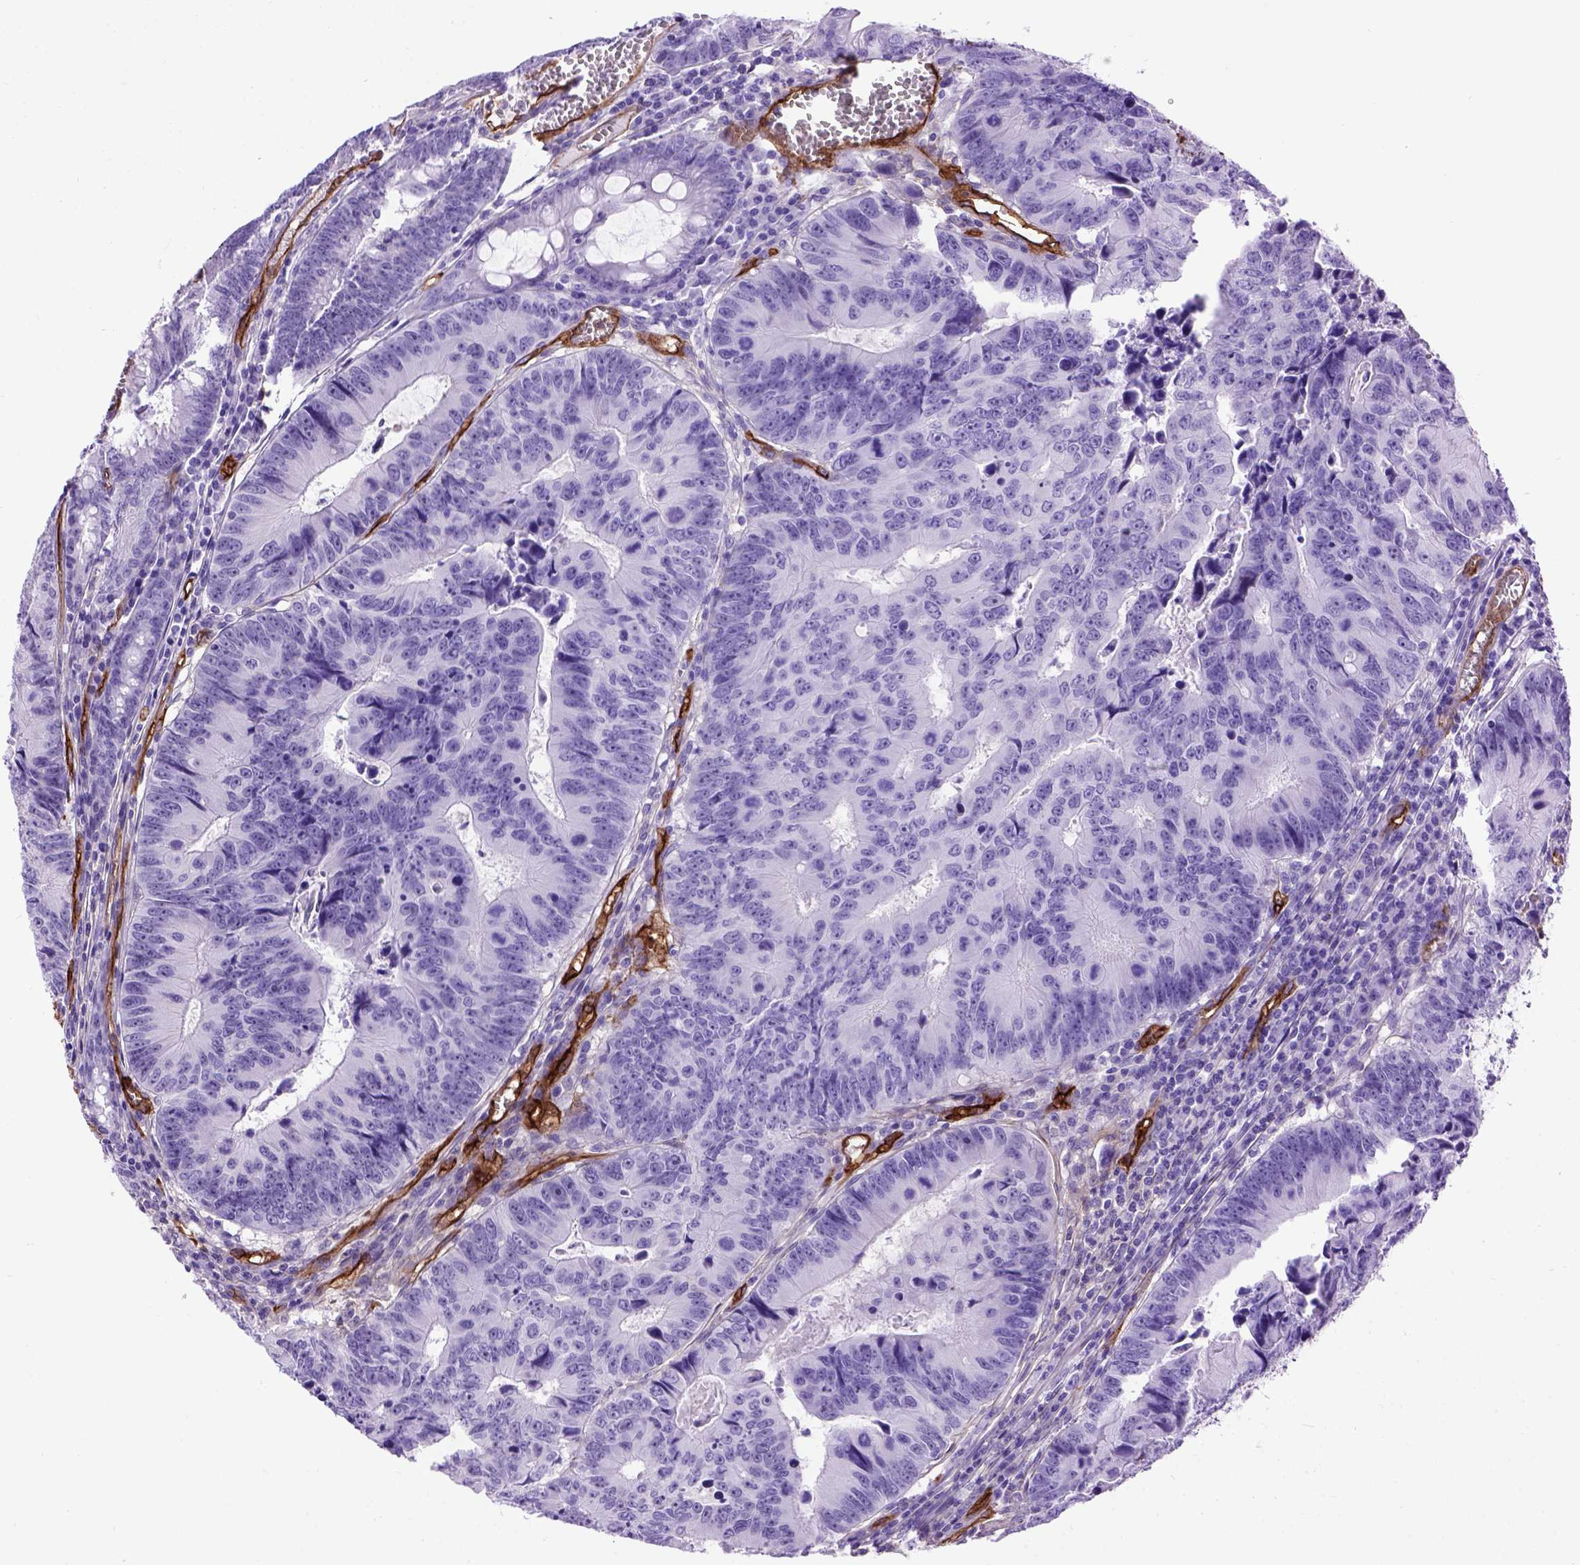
{"staining": {"intensity": "negative", "quantity": "none", "location": "none"}, "tissue": "colorectal cancer", "cell_type": "Tumor cells", "image_type": "cancer", "snomed": [{"axis": "morphology", "description": "Adenocarcinoma, NOS"}, {"axis": "topography", "description": "Colon"}], "caption": "Immunohistochemistry image of neoplastic tissue: adenocarcinoma (colorectal) stained with DAB displays no significant protein staining in tumor cells.", "gene": "ENG", "patient": {"sex": "female", "age": 87}}